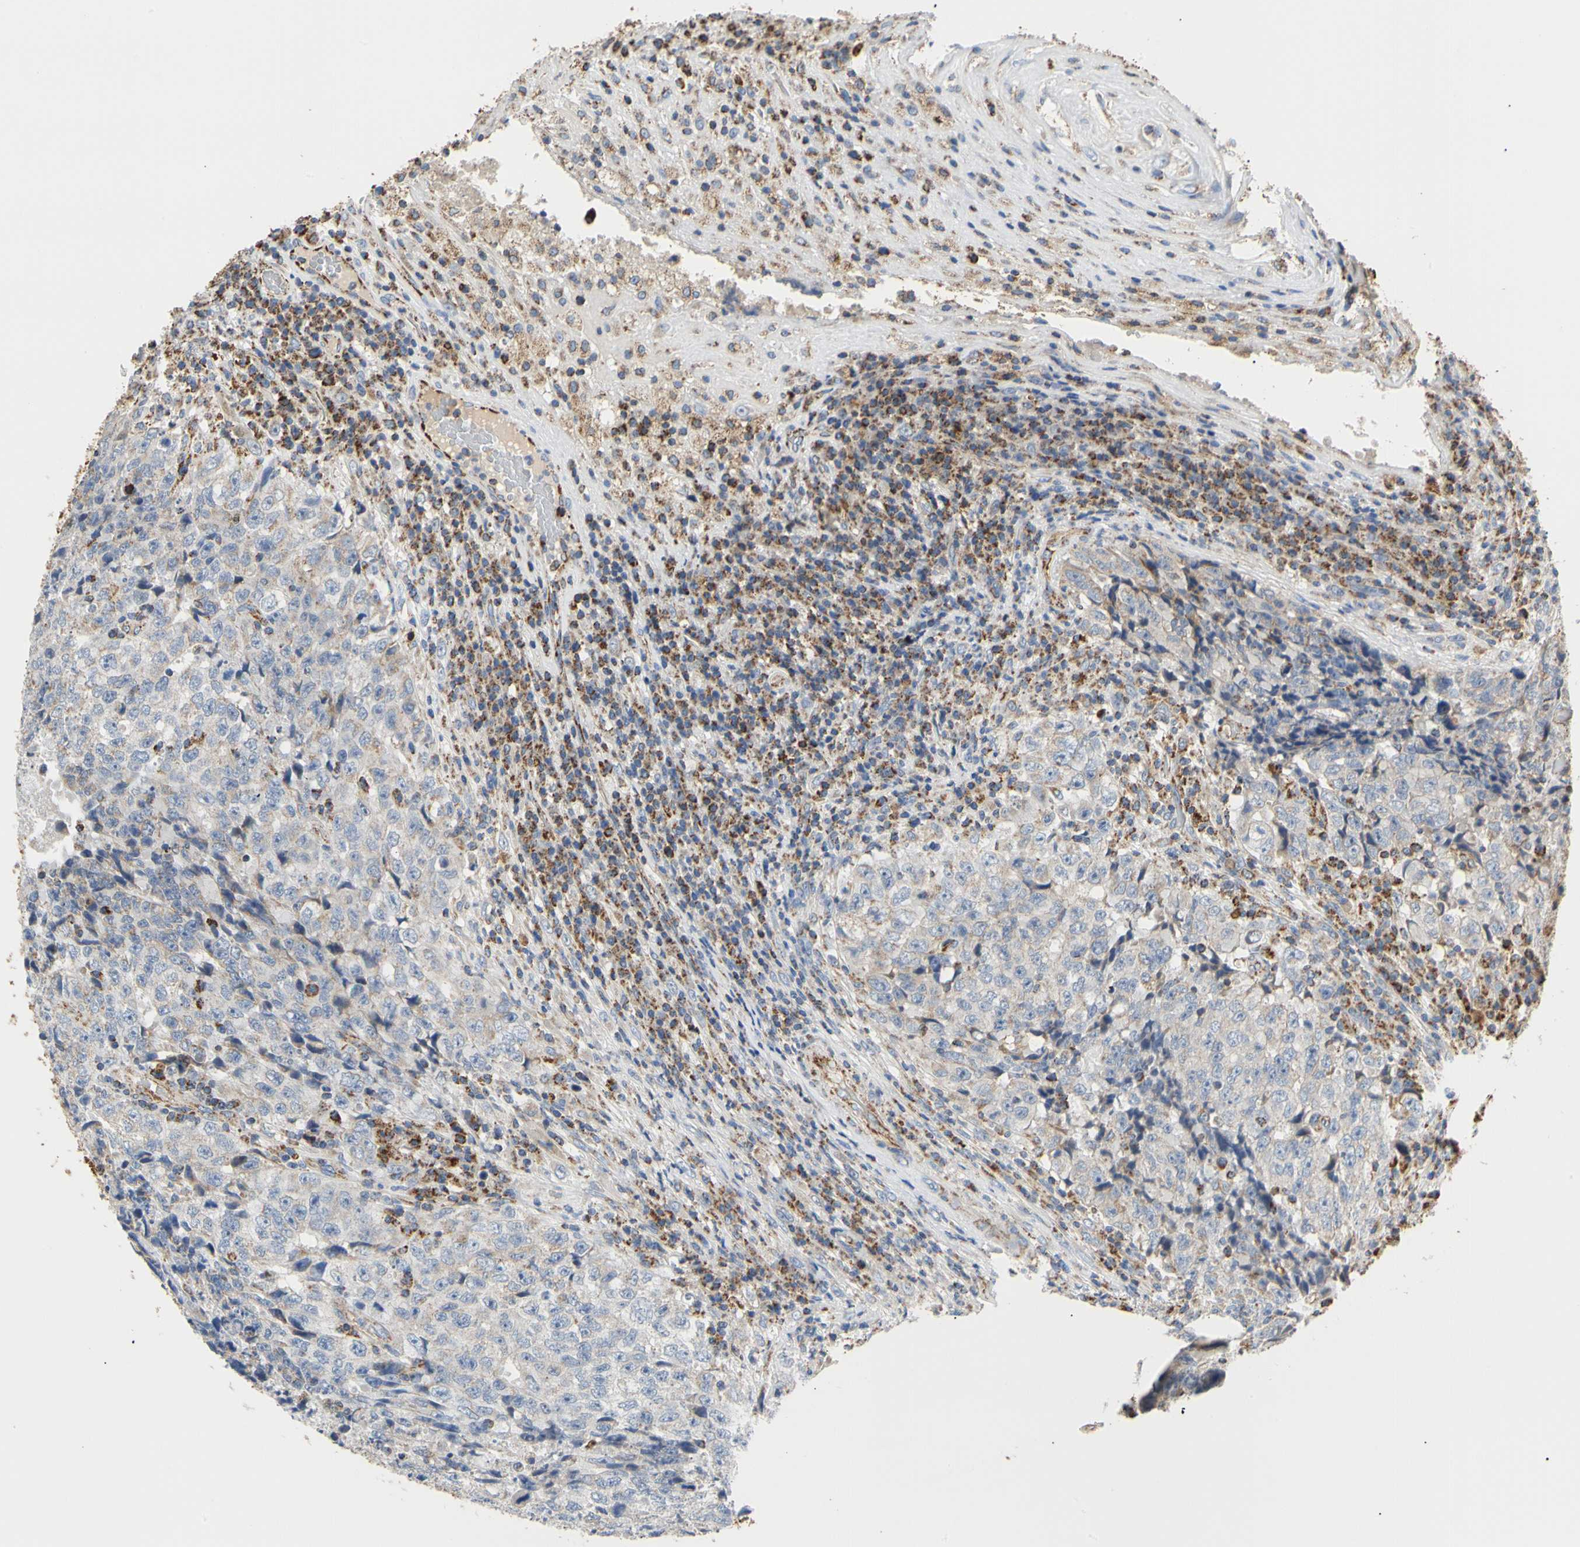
{"staining": {"intensity": "weak", "quantity": "<25%", "location": "cytoplasmic/membranous"}, "tissue": "testis cancer", "cell_type": "Tumor cells", "image_type": "cancer", "snomed": [{"axis": "morphology", "description": "Necrosis, NOS"}, {"axis": "morphology", "description": "Carcinoma, Embryonal, NOS"}, {"axis": "topography", "description": "Testis"}], "caption": "Testis cancer was stained to show a protein in brown. There is no significant positivity in tumor cells.", "gene": "ACAT1", "patient": {"sex": "male", "age": 19}}